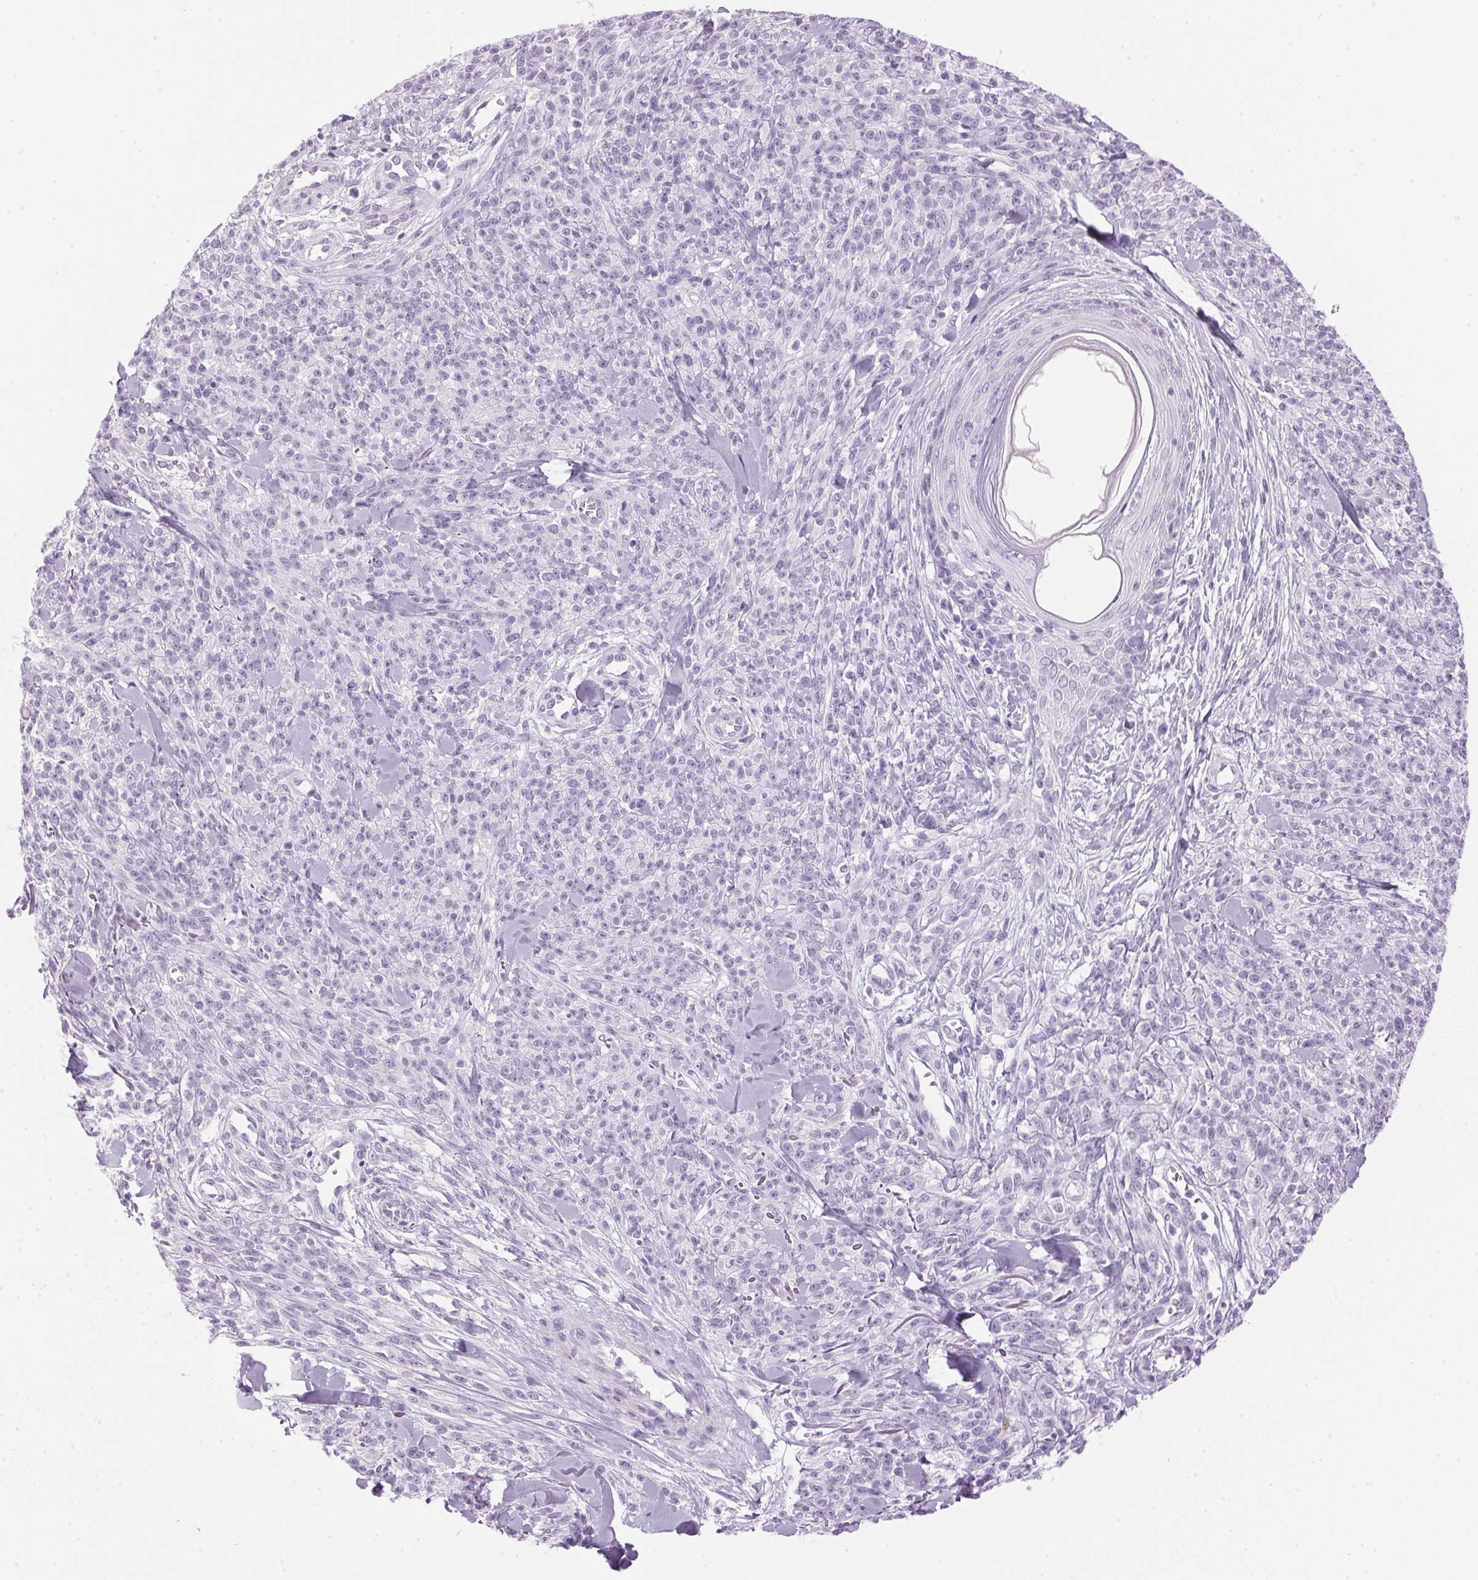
{"staining": {"intensity": "negative", "quantity": "none", "location": "none"}, "tissue": "melanoma", "cell_type": "Tumor cells", "image_type": "cancer", "snomed": [{"axis": "morphology", "description": "Malignant melanoma, NOS"}, {"axis": "topography", "description": "Skin"}, {"axis": "topography", "description": "Skin of trunk"}], "caption": "There is no significant staining in tumor cells of melanoma. (DAB immunohistochemistry (IHC) with hematoxylin counter stain).", "gene": "SP7", "patient": {"sex": "male", "age": 74}}